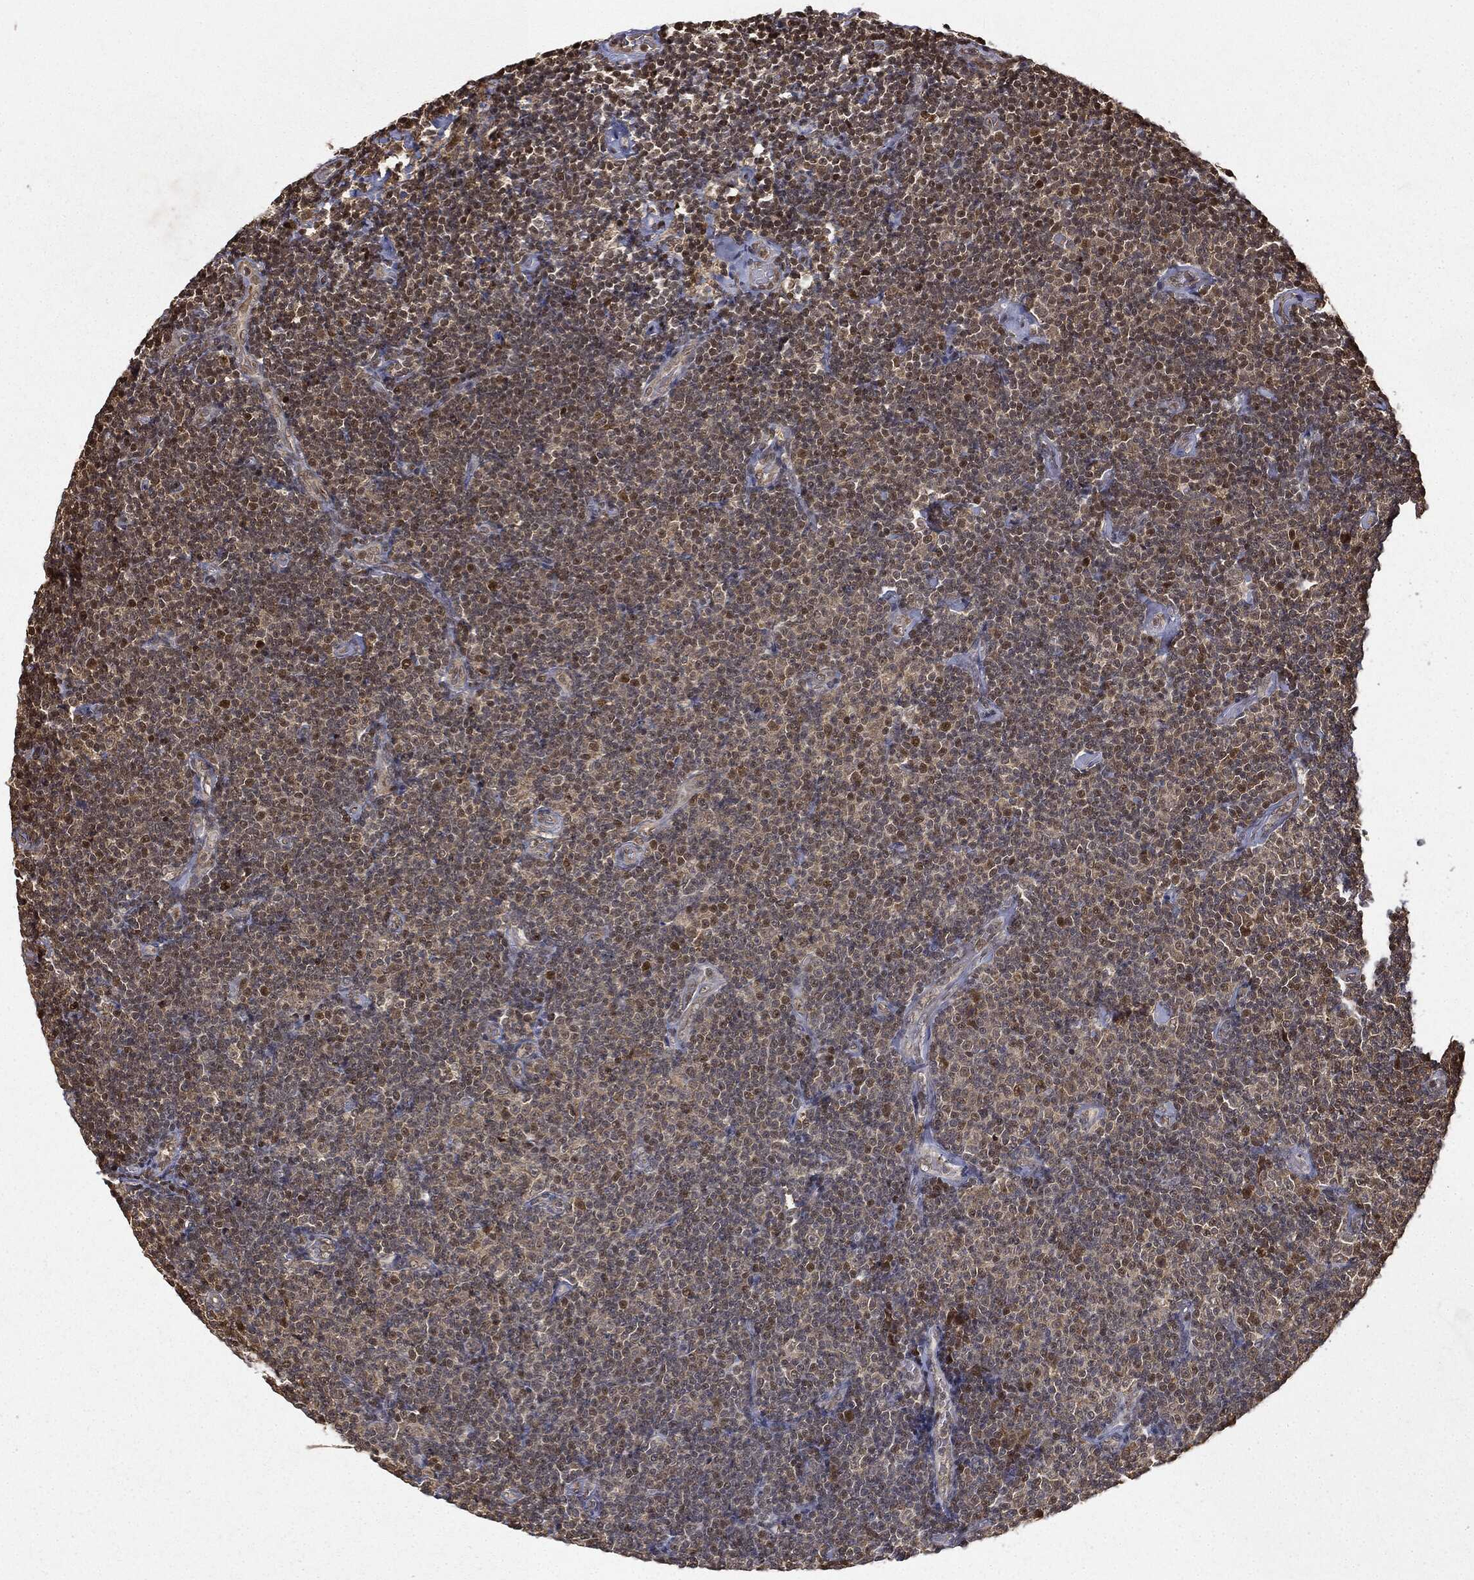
{"staining": {"intensity": "moderate", "quantity": "<25%", "location": "nuclear"}, "tissue": "lymphoma", "cell_type": "Tumor cells", "image_type": "cancer", "snomed": [{"axis": "morphology", "description": "Malignant lymphoma, non-Hodgkin's type, Low grade"}, {"axis": "topography", "description": "Lymph node"}], "caption": "Immunohistochemical staining of human low-grade malignant lymphoma, non-Hodgkin's type shows low levels of moderate nuclear protein expression in approximately <25% of tumor cells.", "gene": "ZNHIT6", "patient": {"sex": "male", "age": 81}}